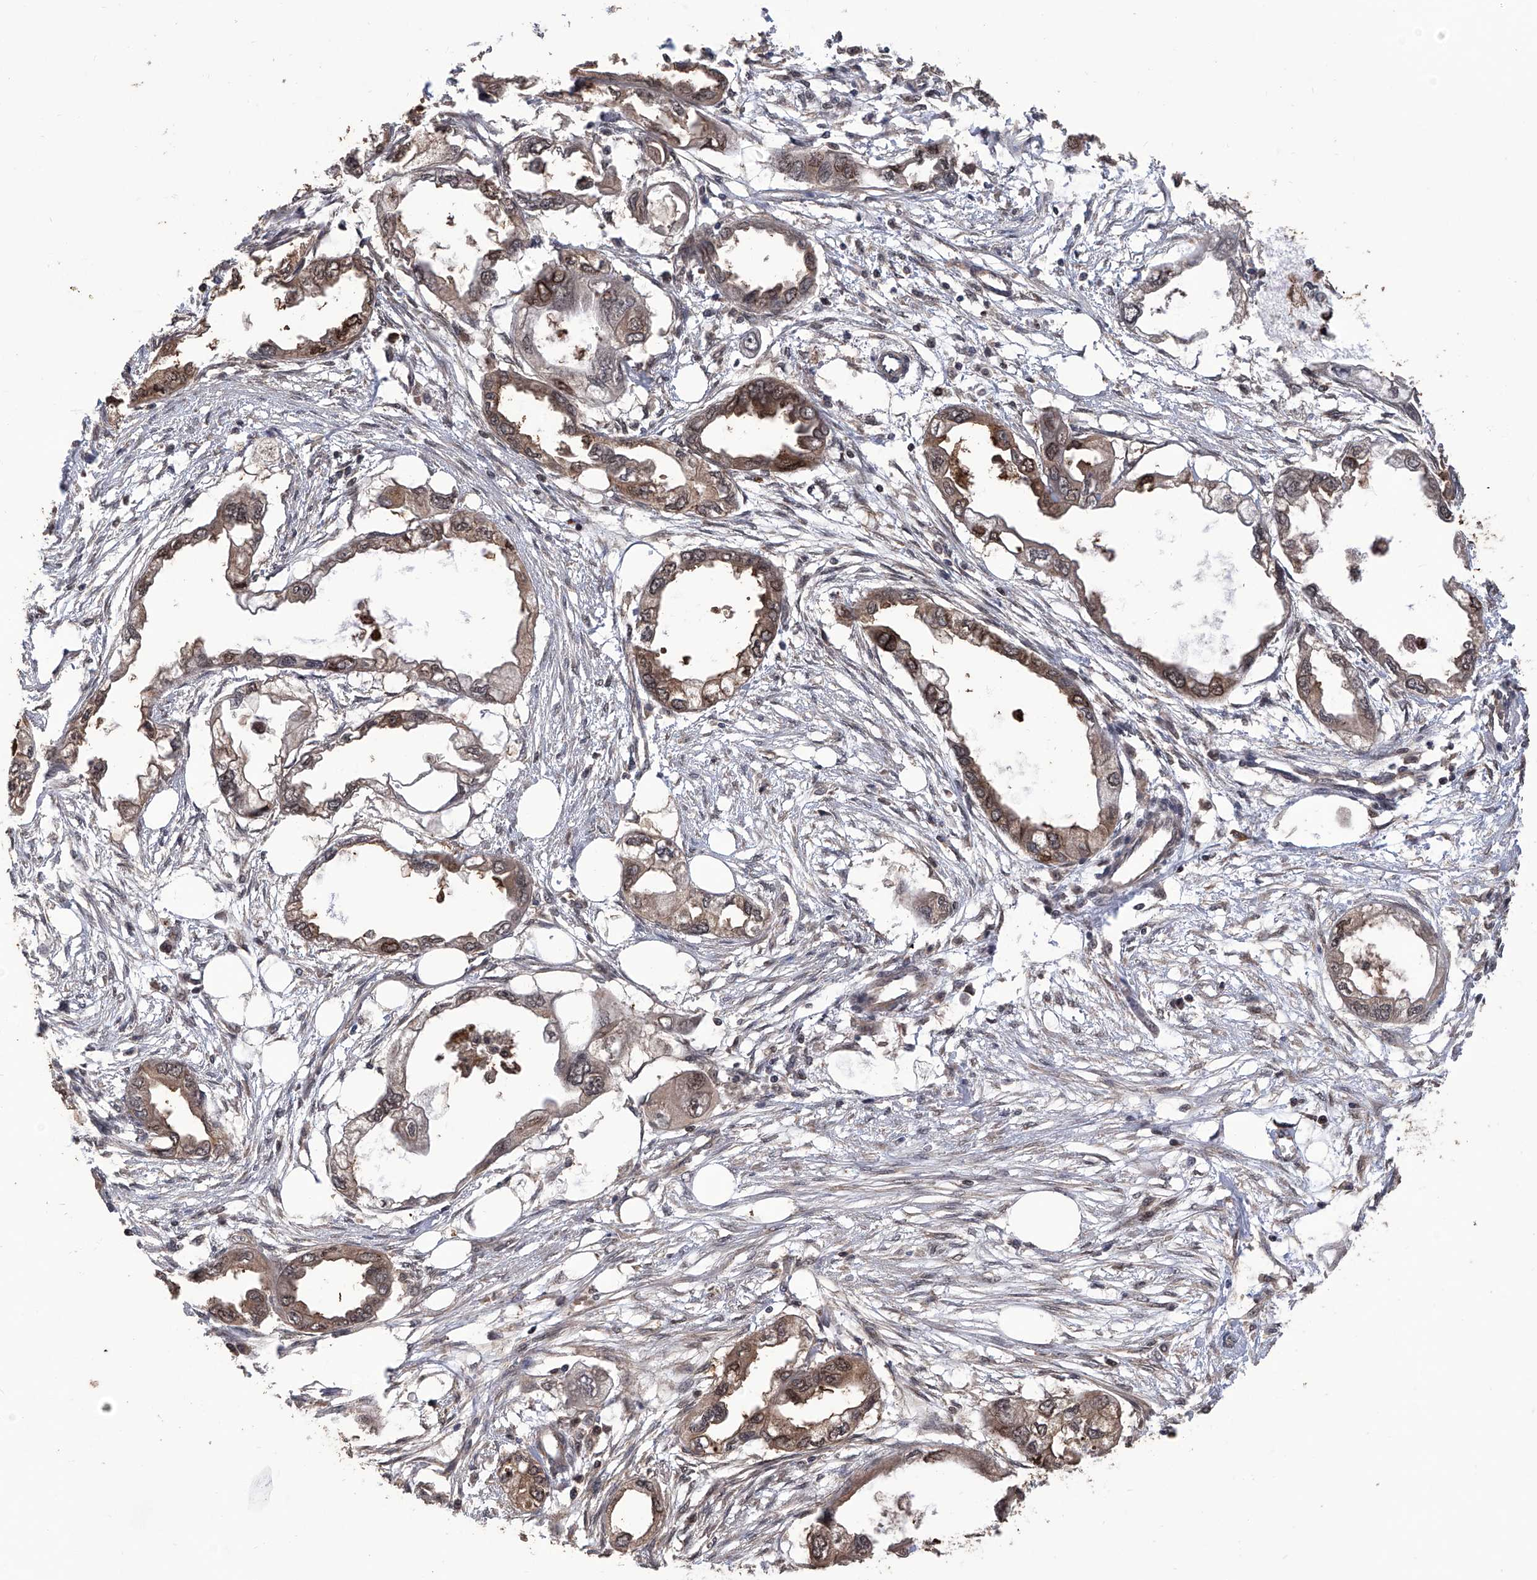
{"staining": {"intensity": "moderate", "quantity": ">75%", "location": "cytoplasmic/membranous,nuclear"}, "tissue": "endometrial cancer", "cell_type": "Tumor cells", "image_type": "cancer", "snomed": [{"axis": "morphology", "description": "Adenocarcinoma, NOS"}, {"axis": "morphology", "description": "Adenocarcinoma, metastatic, NOS"}, {"axis": "topography", "description": "Adipose tissue"}, {"axis": "topography", "description": "Endometrium"}], "caption": "Moderate cytoplasmic/membranous and nuclear expression for a protein is appreciated in about >75% of tumor cells of adenocarcinoma (endometrial) using immunohistochemistry (IHC).", "gene": "LYSMD4", "patient": {"sex": "female", "age": 67}}